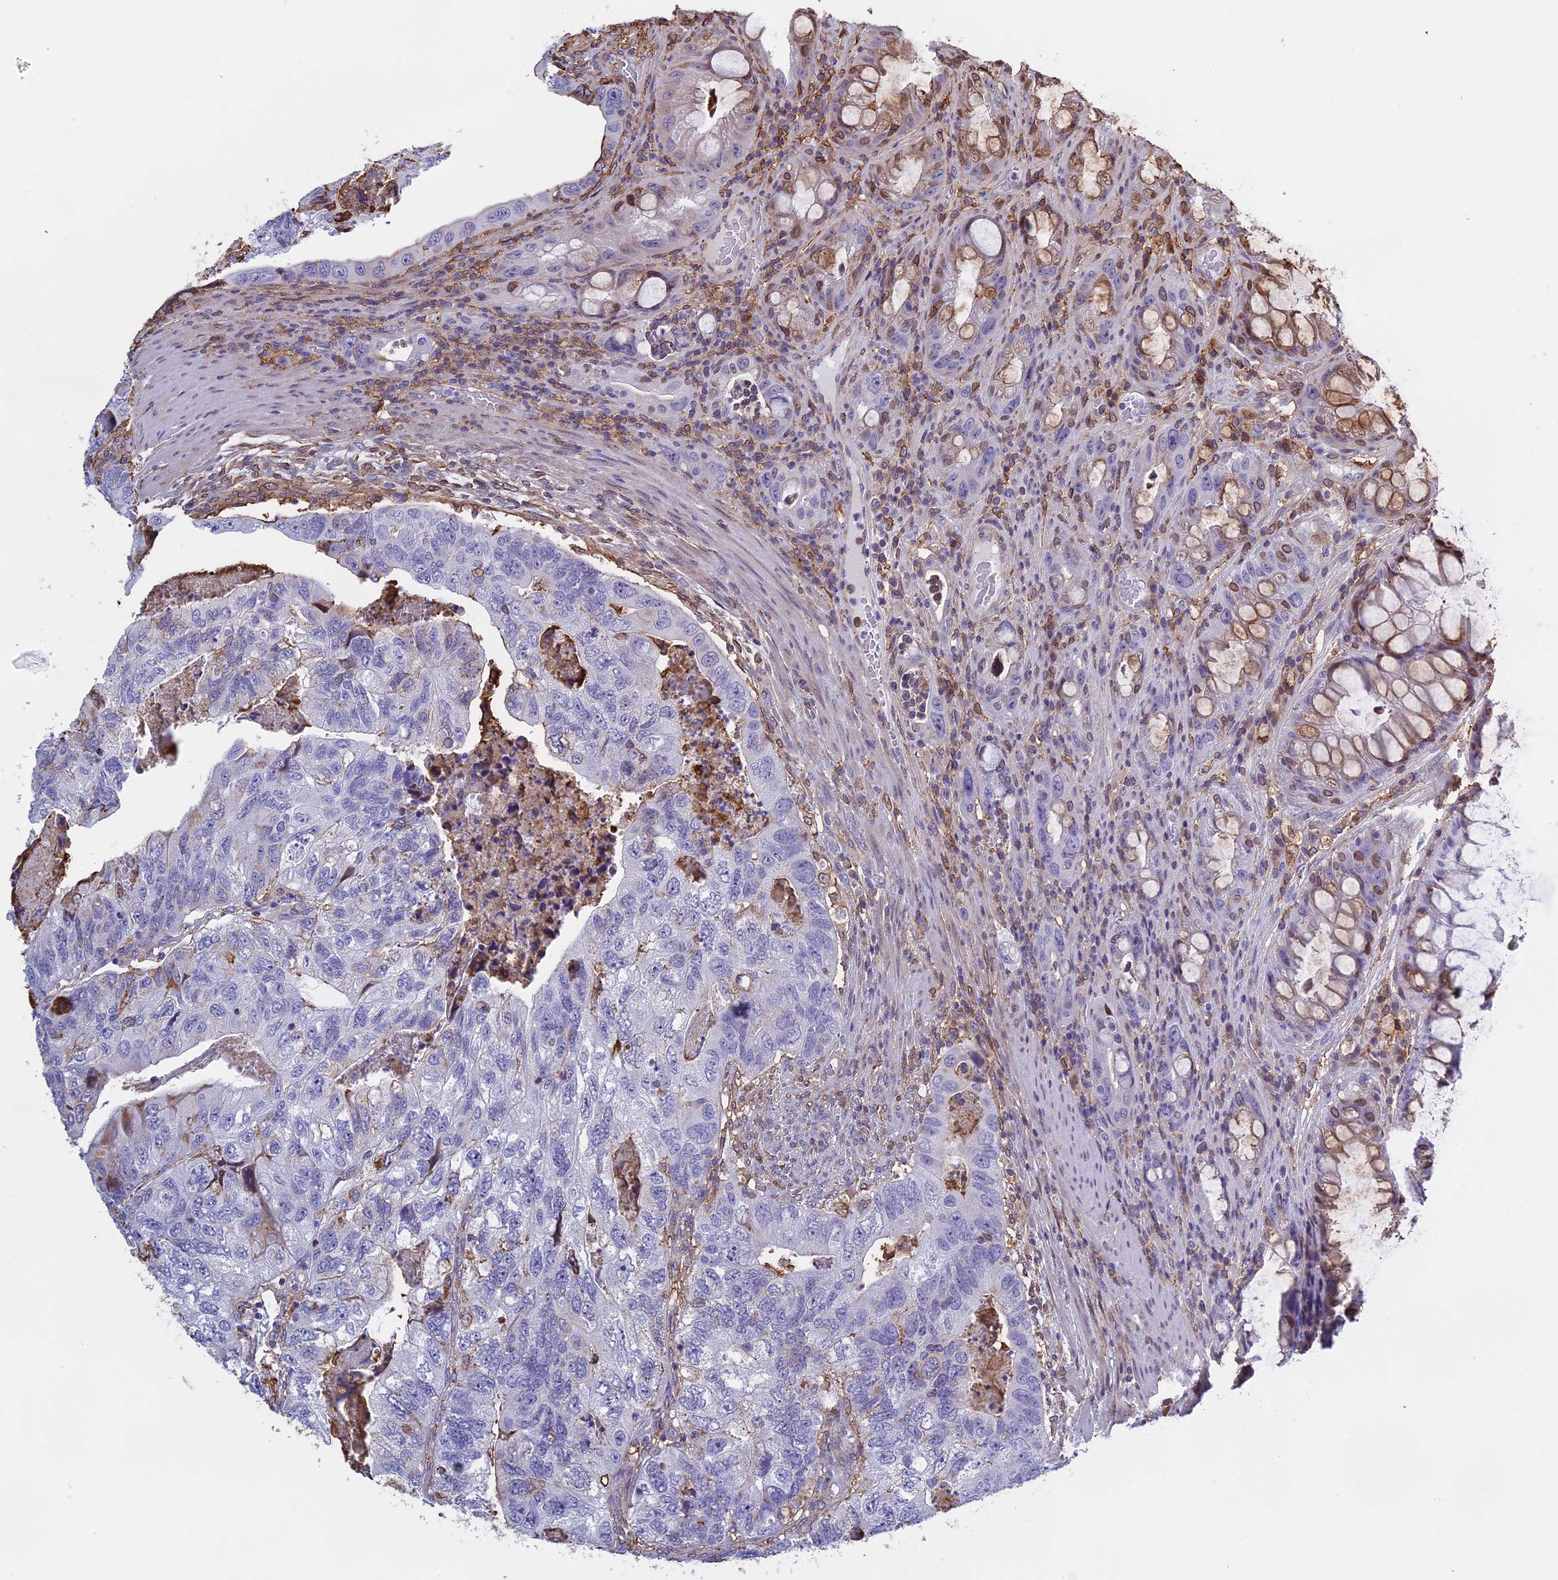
{"staining": {"intensity": "negative", "quantity": "none", "location": "none"}, "tissue": "colorectal cancer", "cell_type": "Tumor cells", "image_type": "cancer", "snomed": [{"axis": "morphology", "description": "Adenocarcinoma, NOS"}, {"axis": "topography", "description": "Rectum"}], "caption": "Immunohistochemical staining of colorectal cancer (adenocarcinoma) reveals no significant positivity in tumor cells.", "gene": "TMEM255B", "patient": {"sex": "male", "age": 63}}